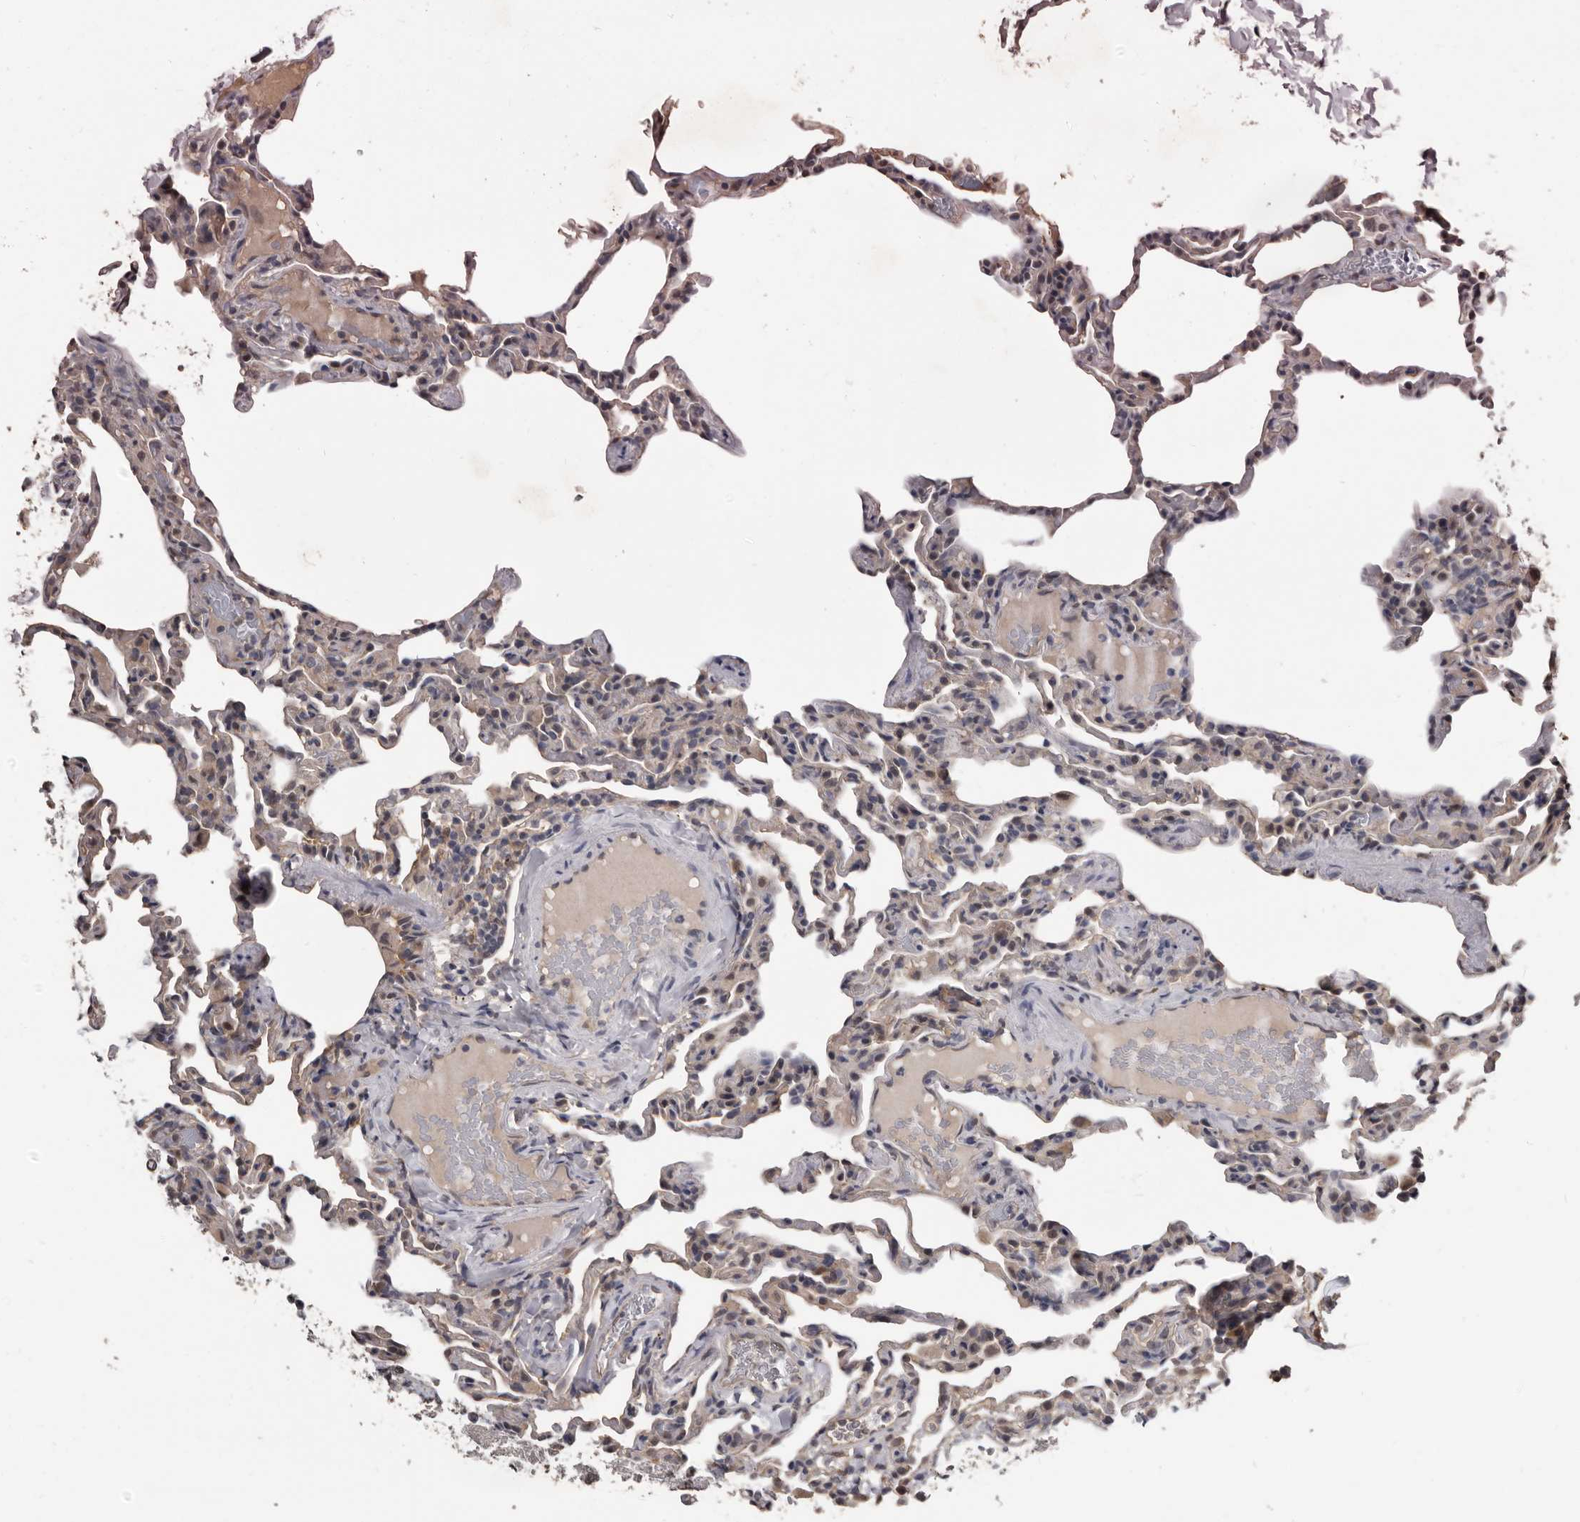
{"staining": {"intensity": "weak", "quantity": "<25%", "location": "cytoplasmic/membranous"}, "tissue": "lung", "cell_type": "Alveolar cells", "image_type": "normal", "snomed": [{"axis": "morphology", "description": "Normal tissue, NOS"}, {"axis": "topography", "description": "Lung"}], "caption": "Immunohistochemistry (IHC) of benign lung reveals no staining in alveolar cells. (Immunohistochemistry (IHC), brightfield microscopy, high magnification).", "gene": "AHR", "patient": {"sex": "male", "age": 20}}